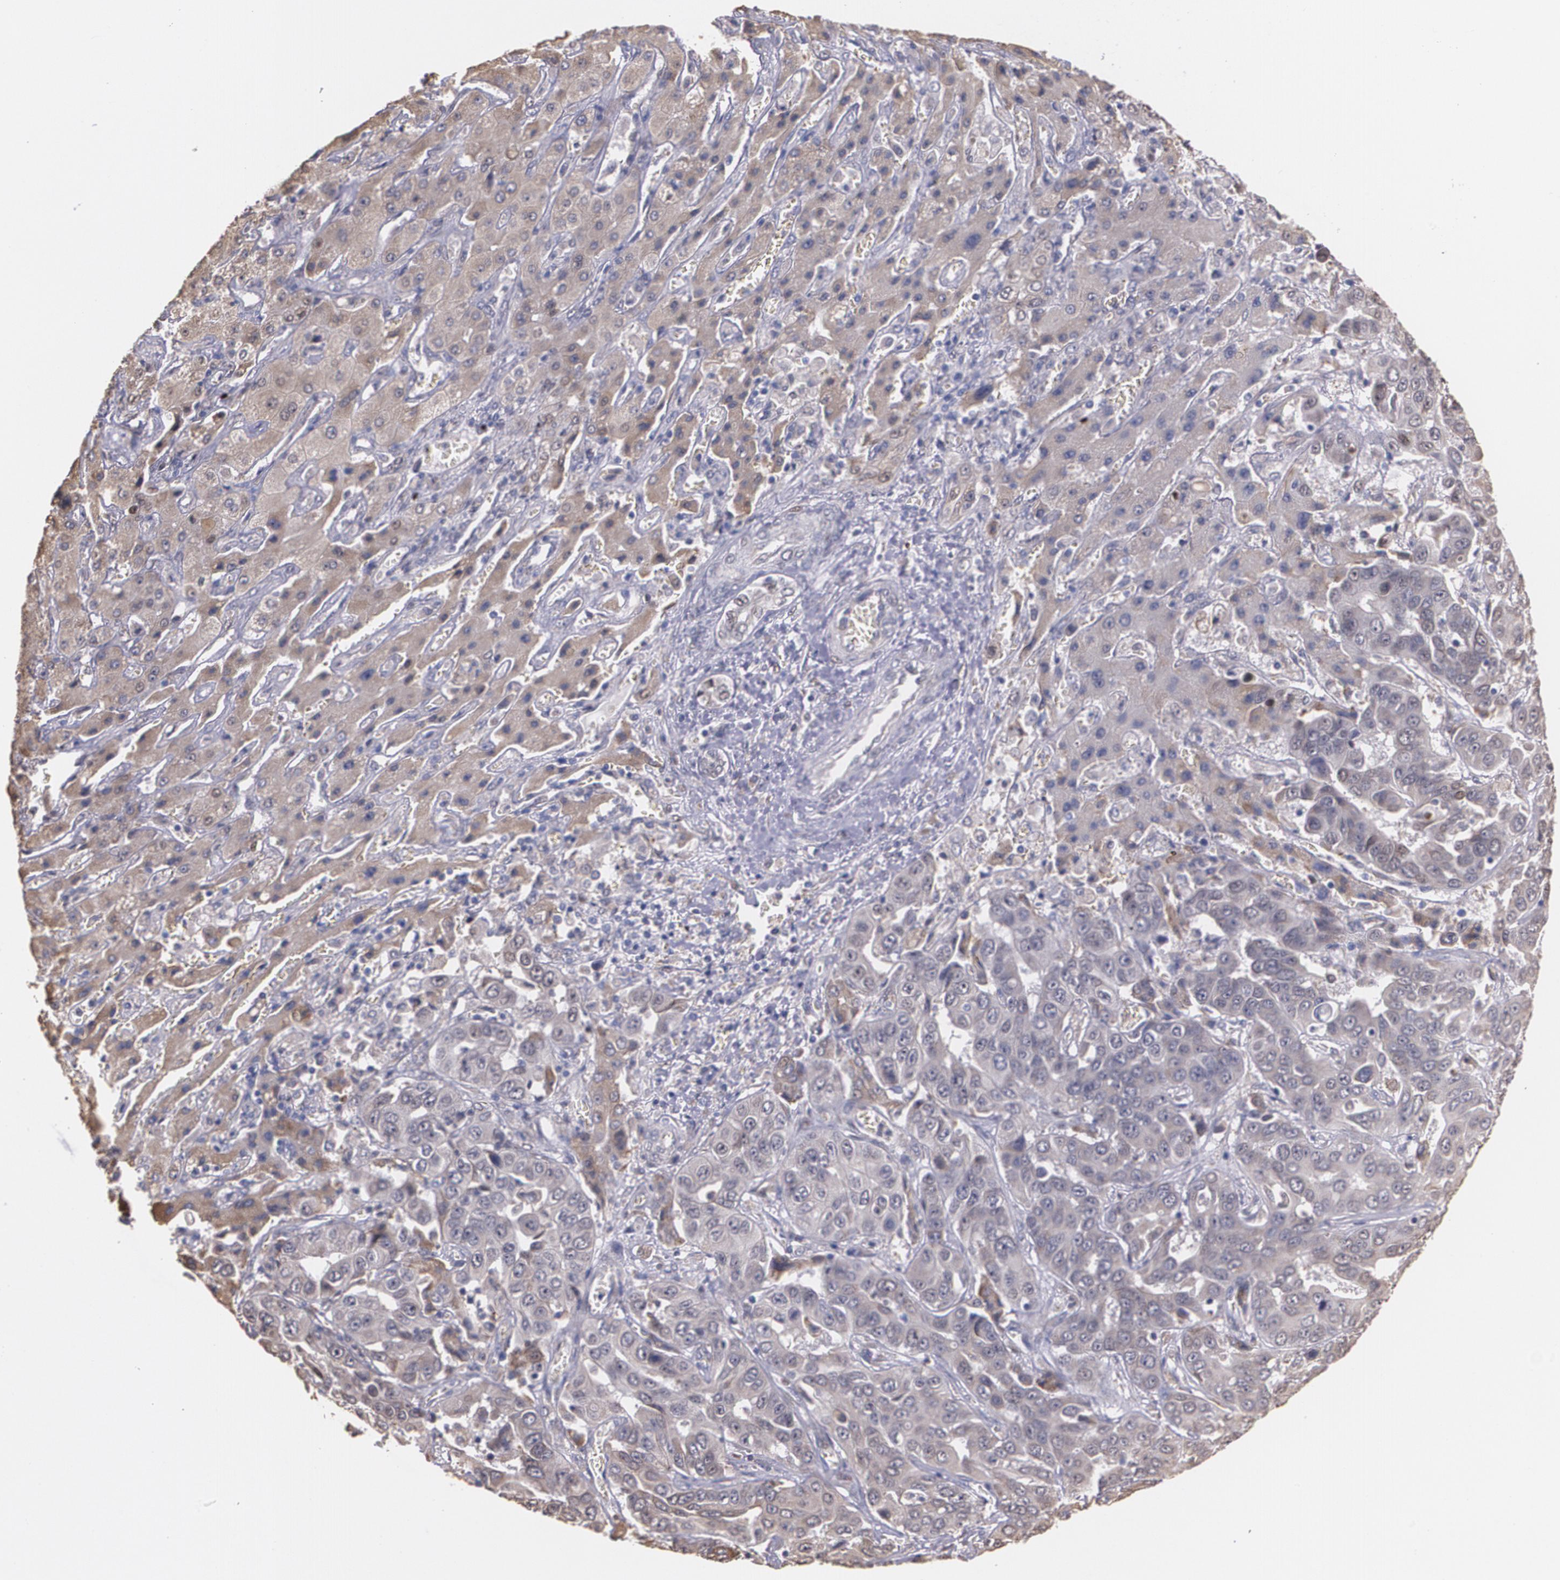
{"staining": {"intensity": "moderate", "quantity": ">75%", "location": "cytoplasmic/membranous"}, "tissue": "liver cancer", "cell_type": "Tumor cells", "image_type": "cancer", "snomed": [{"axis": "morphology", "description": "Cholangiocarcinoma"}, {"axis": "topography", "description": "Liver"}], "caption": "The immunohistochemical stain labels moderate cytoplasmic/membranous staining in tumor cells of cholangiocarcinoma (liver) tissue. The staining is performed using DAB (3,3'-diaminobenzidine) brown chromogen to label protein expression. The nuclei are counter-stained blue using hematoxylin.", "gene": "ATF3", "patient": {"sex": "female", "age": 52}}